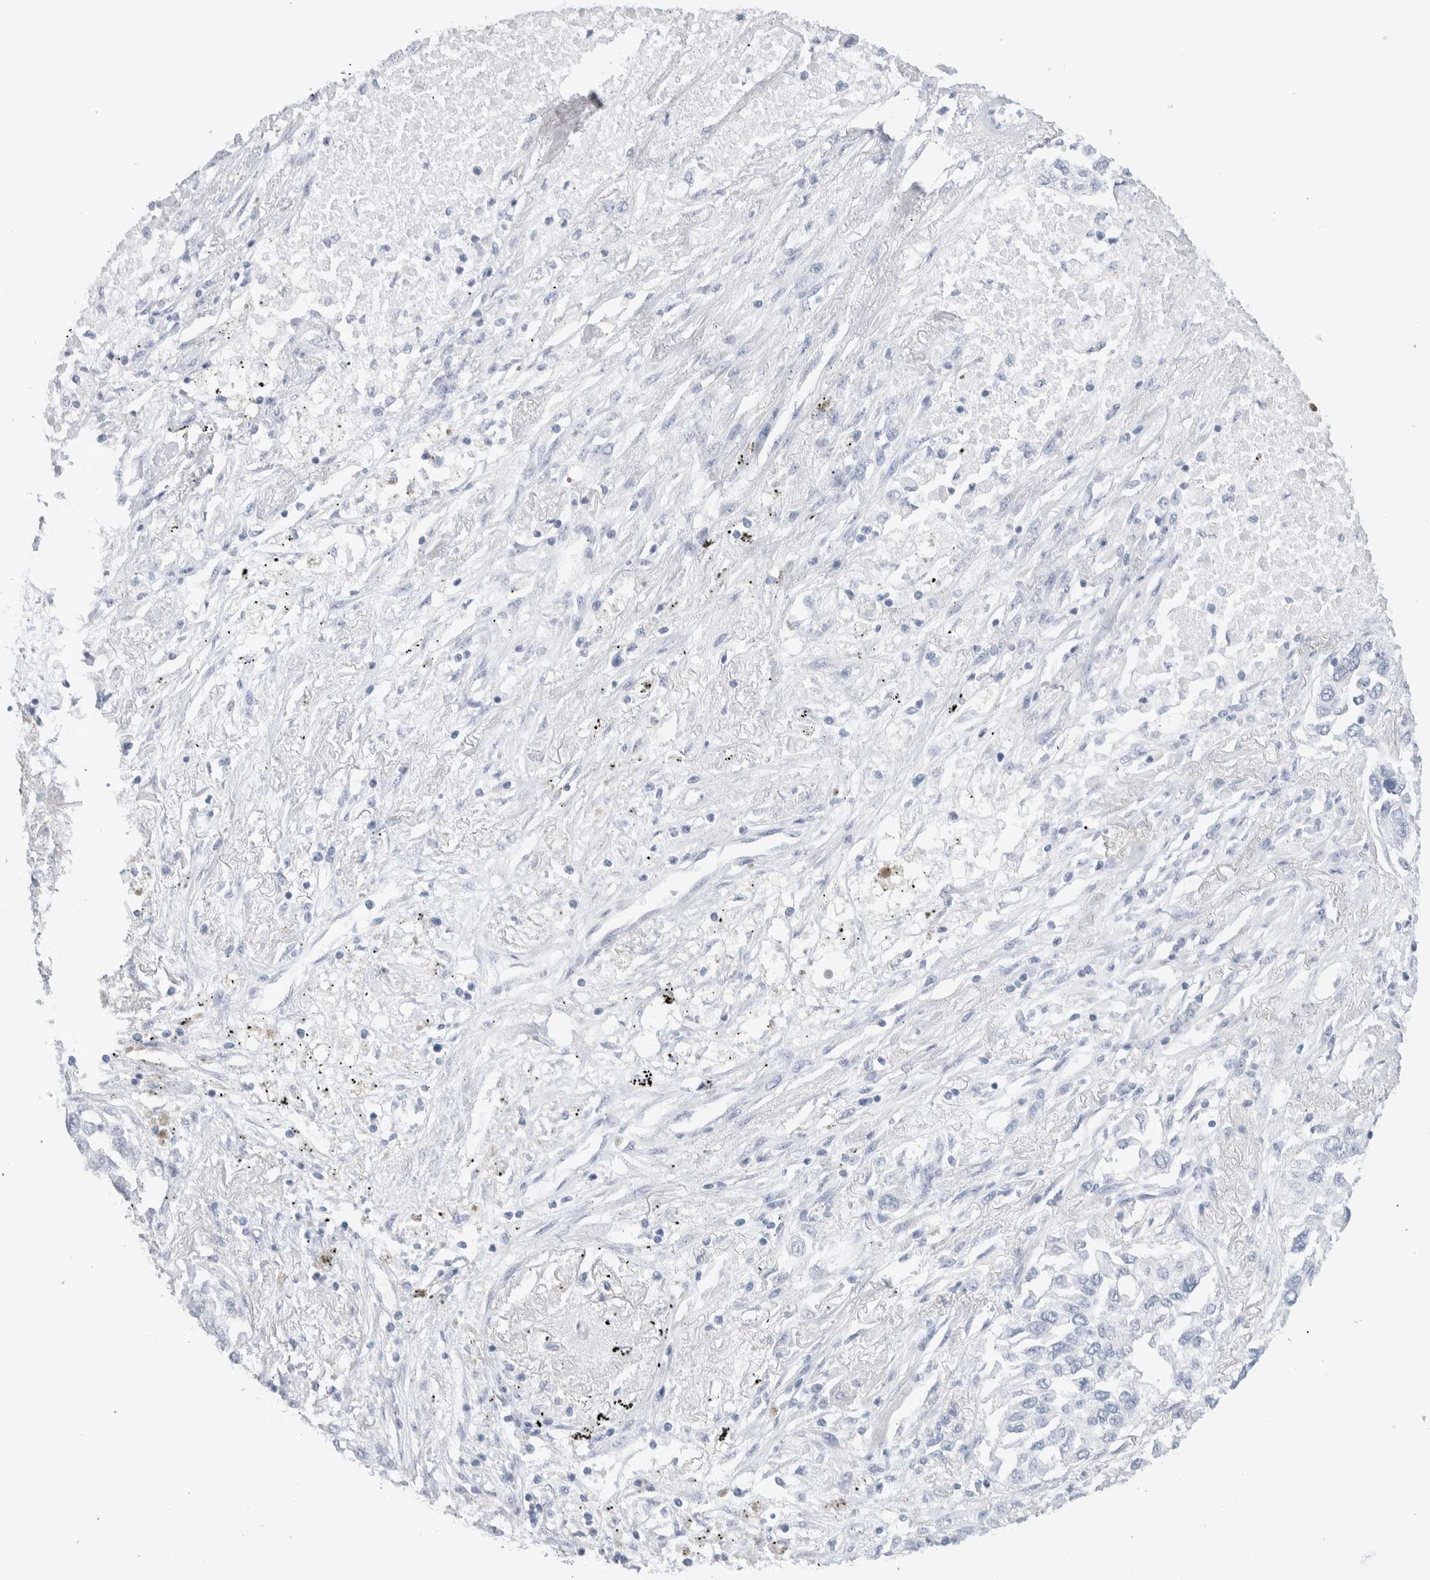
{"staining": {"intensity": "negative", "quantity": "none", "location": "none"}, "tissue": "lung cancer", "cell_type": "Tumor cells", "image_type": "cancer", "snomed": [{"axis": "morphology", "description": "Inflammation, NOS"}, {"axis": "morphology", "description": "Adenocarcinoma, NOS"}, {"axis": "topography", "description": "Lung"}], "caption": "Adenocarcinoma (lung) was stained to show a protein in brown. There is no significant staining in tumor cells.", "gene": "GDA", "patient": {"sex": "male", "age": 63}}